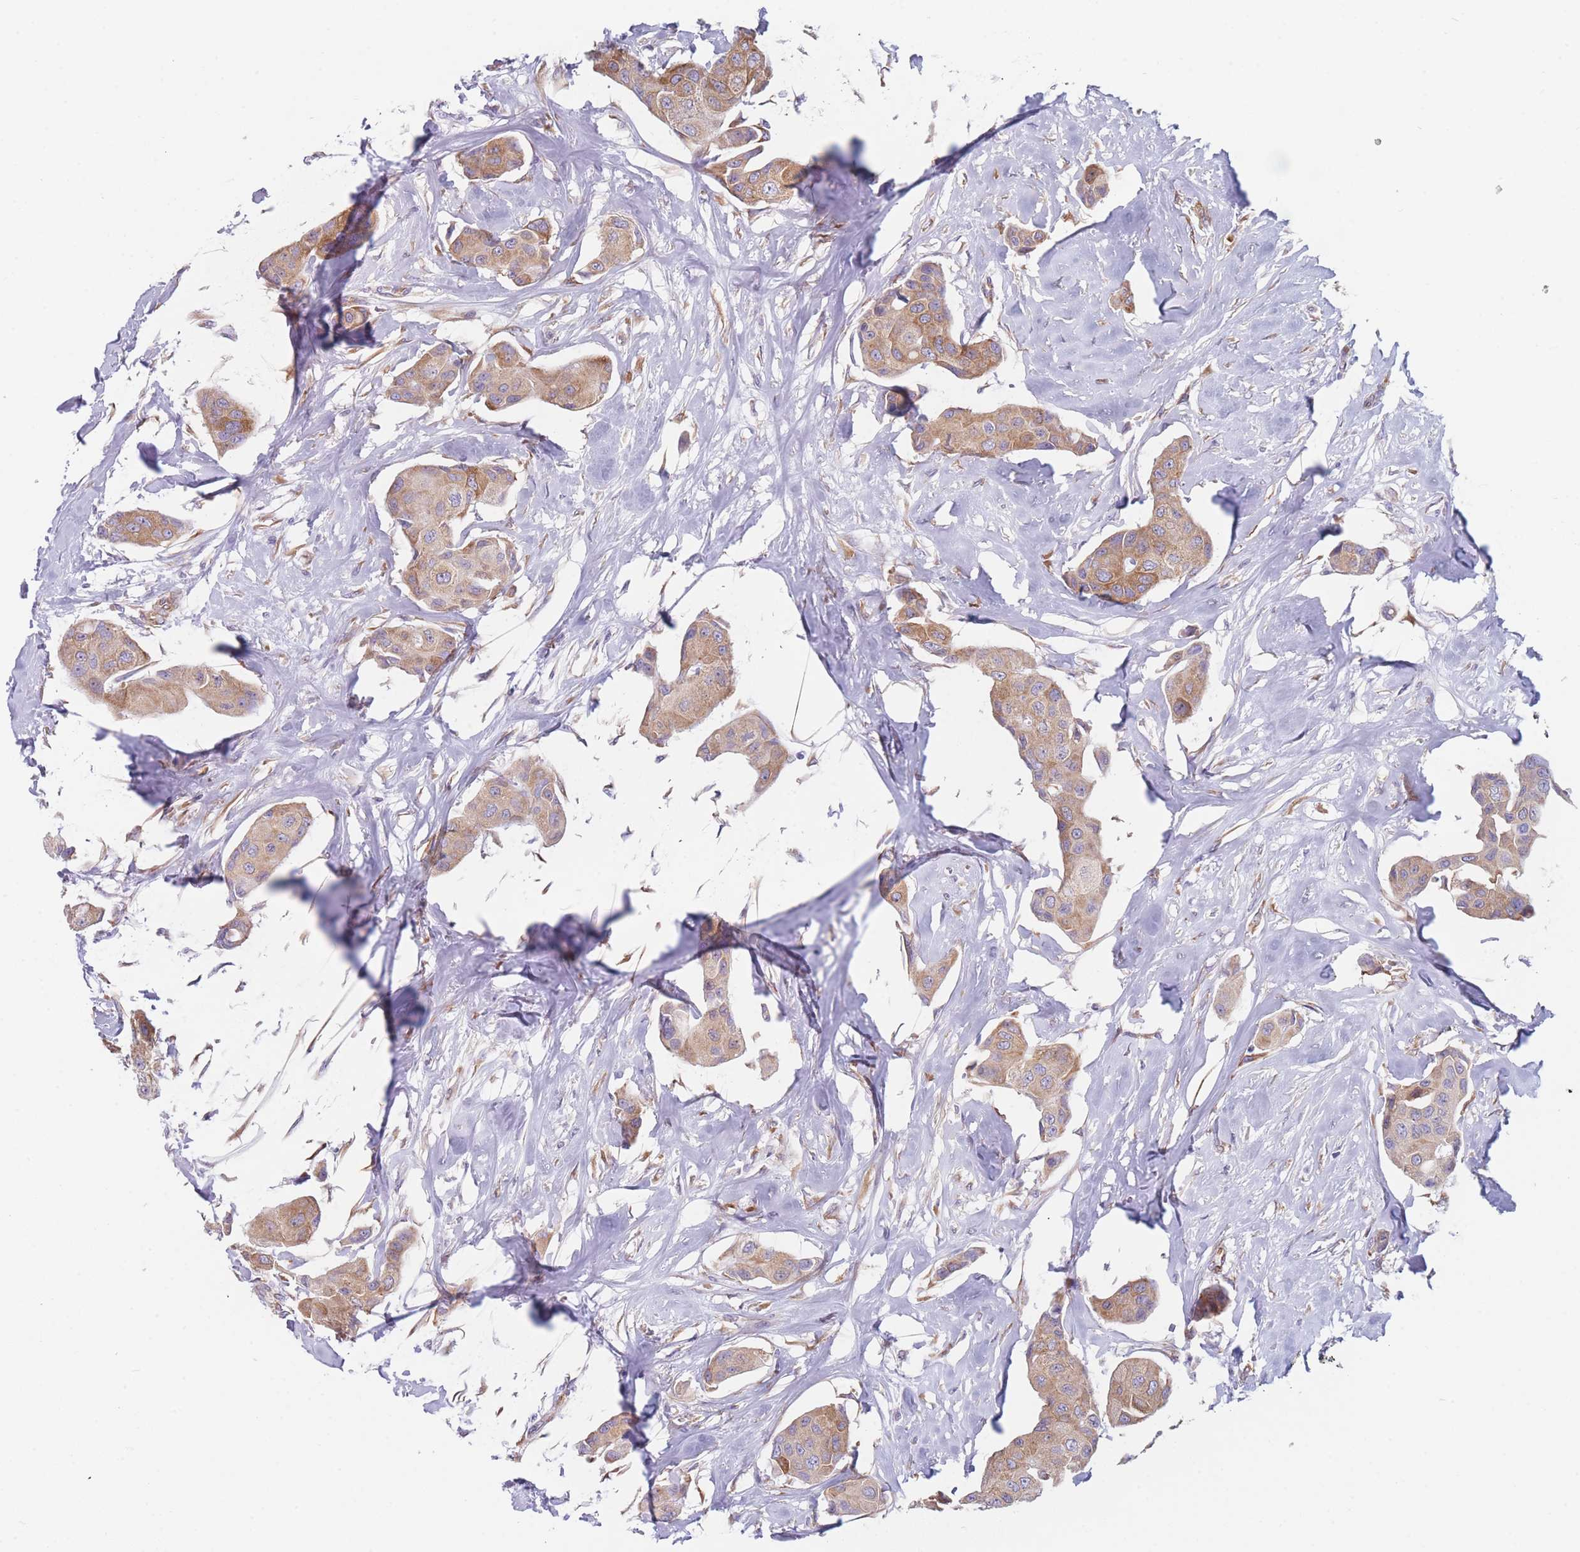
{"staining": {"intensity": "moderate", "quantity": ">75%", "location": "cytoplasmic/membranous"}, "tissue": "breast cancer", "cell_type": "Tumor cells", "image_type": "cancer", "snomed": [{"axis": "morphology", "description": "Duct carcinoma"}, {"axis": "topography", "description": "Breast"}, {"axis": "topography", "description": "Lymph node"}], "caption": "The photomicrograph reveals staining of infiltrating ductal carcinoma (breast), revealing moderate cytoplasmic/membranous protein positivity (brown color) within tumor cells.", "gene": "AK9", "patient": {"sex": "female", "age": 80}}